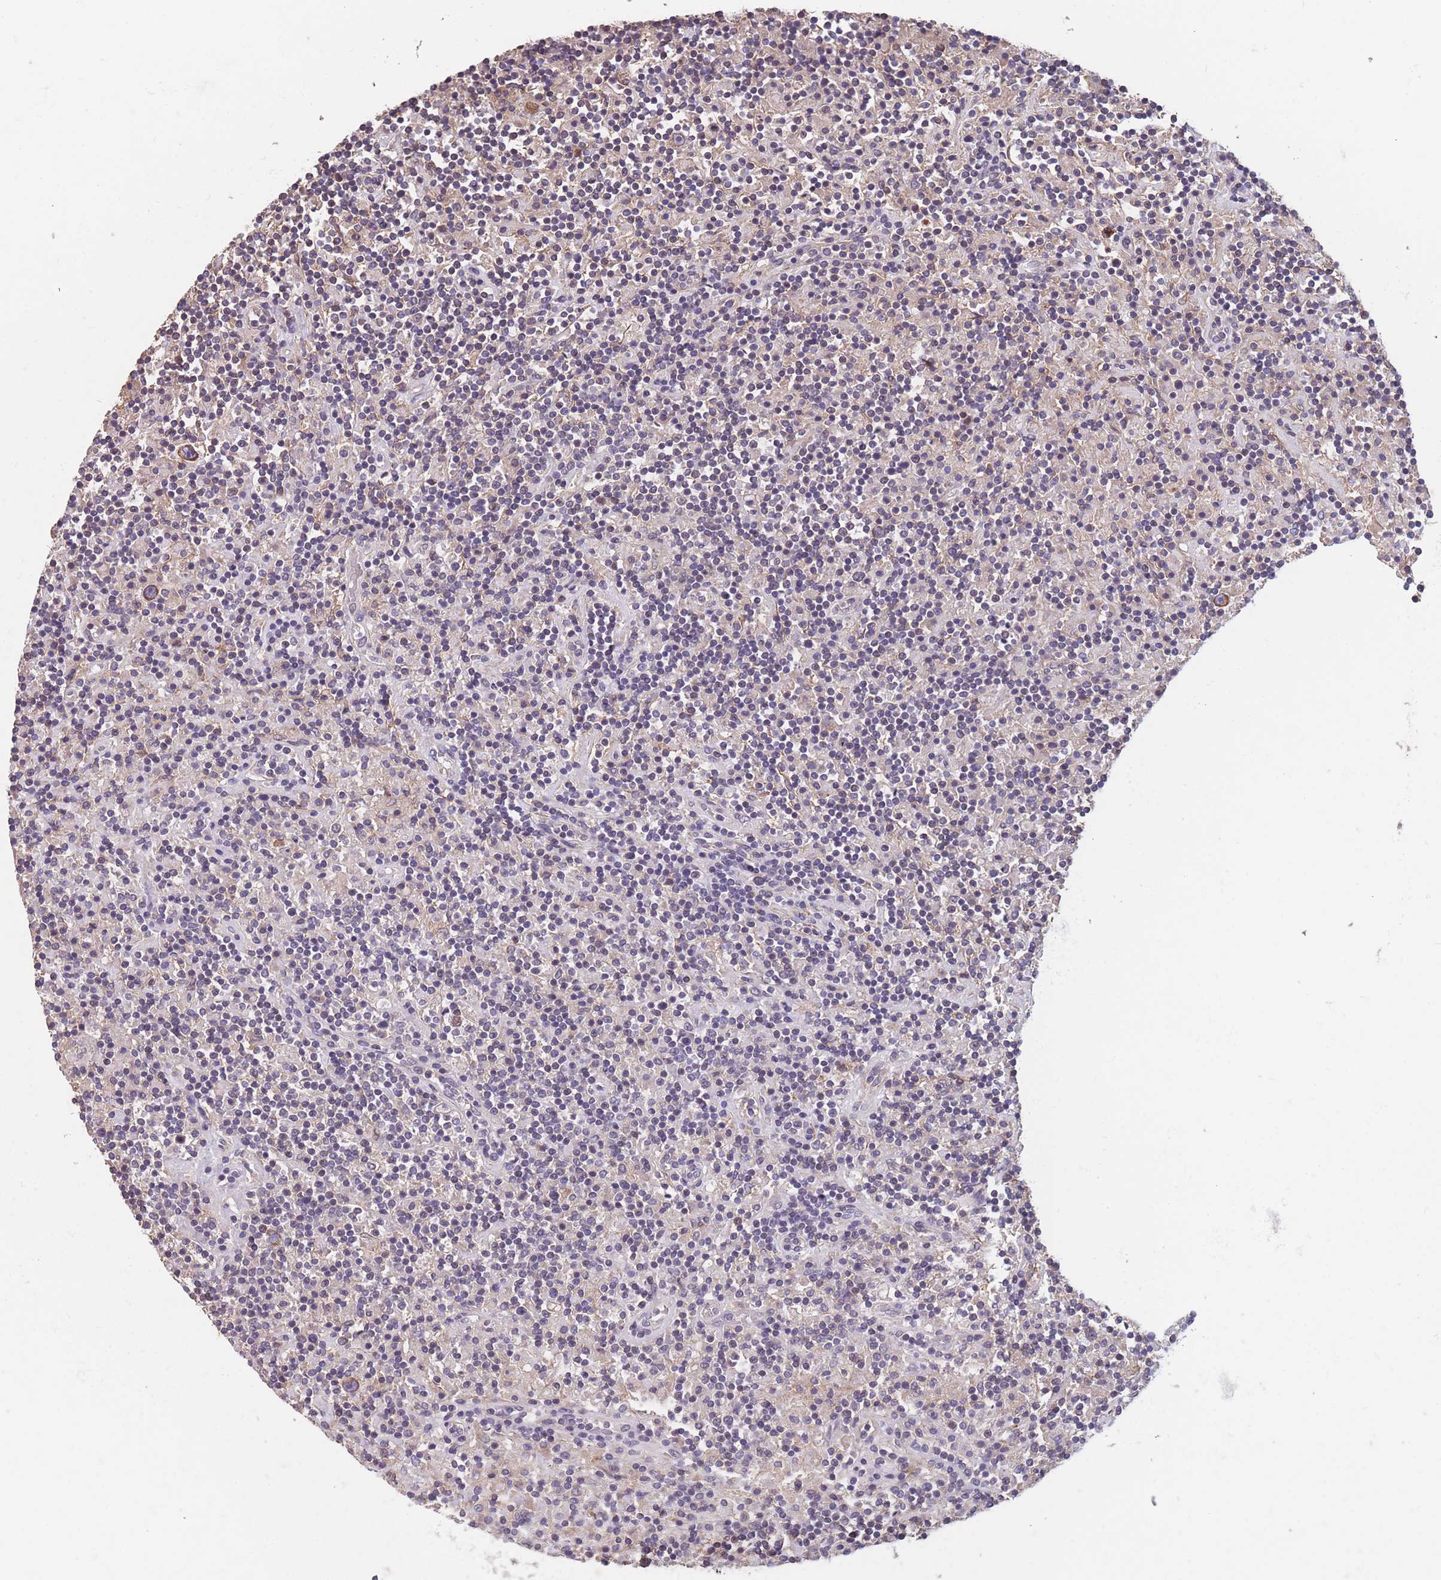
{"staining": {"intensity": "moderate", "quantity": "25%-75%", "location": "cytoplasmic/membranous"}, "tissue": "lymphoma", "cell_type": "Tumor cells", "image_type": "cancer", "snomed": [{"axis": "morphology", "description": "Hodgkin's disease, NOS"}, {"axis": "topography", "description": "Lymph node"}], "caption": "Lymphoma stained with DAB IHC reveals medium levels of moderate cytoplasmic/membranous expression in approximately 25%-75% of tumor cells.", "gene": "TOMM40L", "patient": {"sex": "male", "age": 70}}